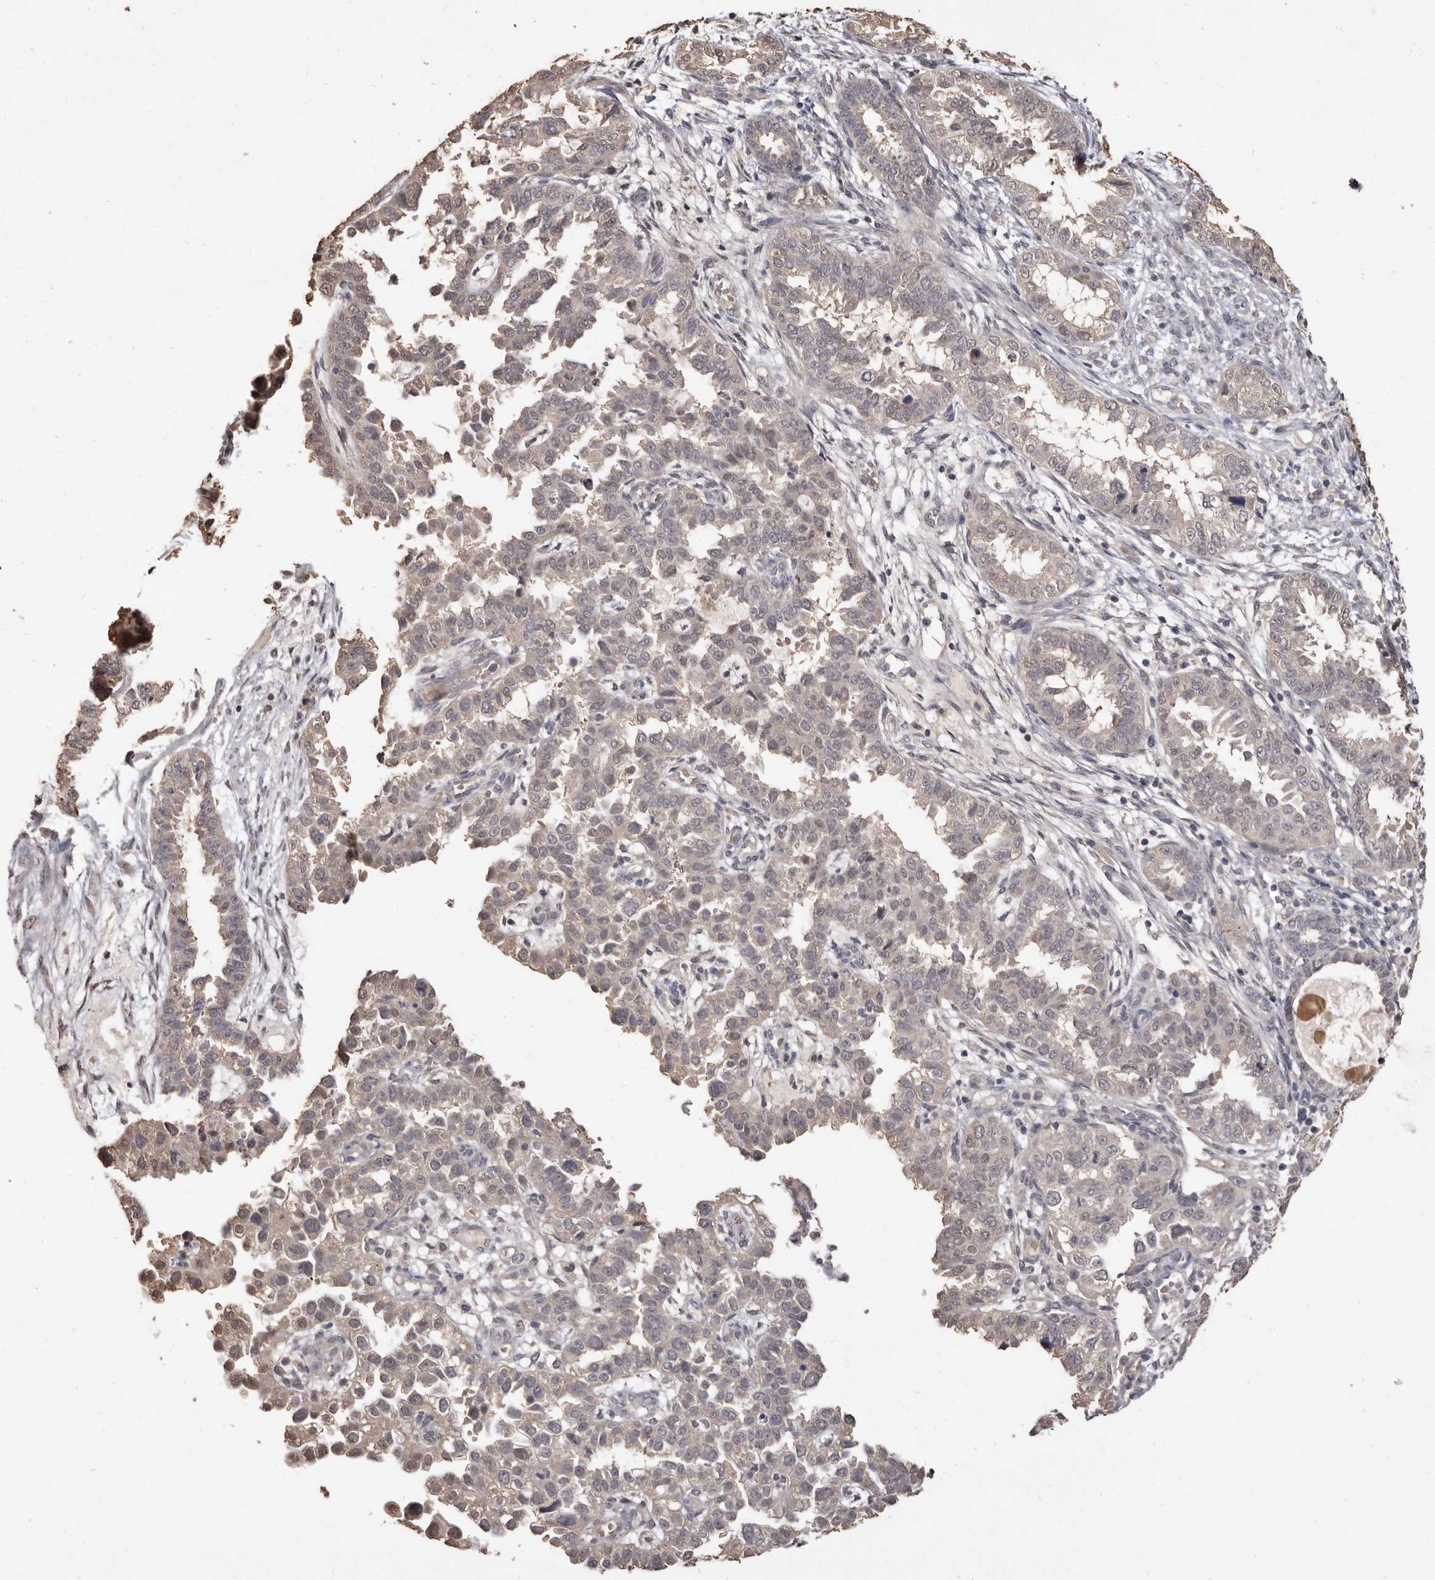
{"staining": {"intensity": "negative", "quantity": "none", "location": "none"}, "tissue": "endometrial cancer", "cell_type": "Tumor cells", "image_type": "cancer", "snomed": [{"axis": "morphology", "description": "Adenocarcinoma, NOS"}, {"axis": "topography", "description": "Endometrium"}], "caption": "Immunohistochemistry (IHC) histopathology image of neoplastic tissue: human endometrial cancer stained with DAB (3,3'-diaminobenzidine) shows no significant protein expression in tumor cells.", "gene": "INAVA", "patient": {"sex": "female", "age": 85}}